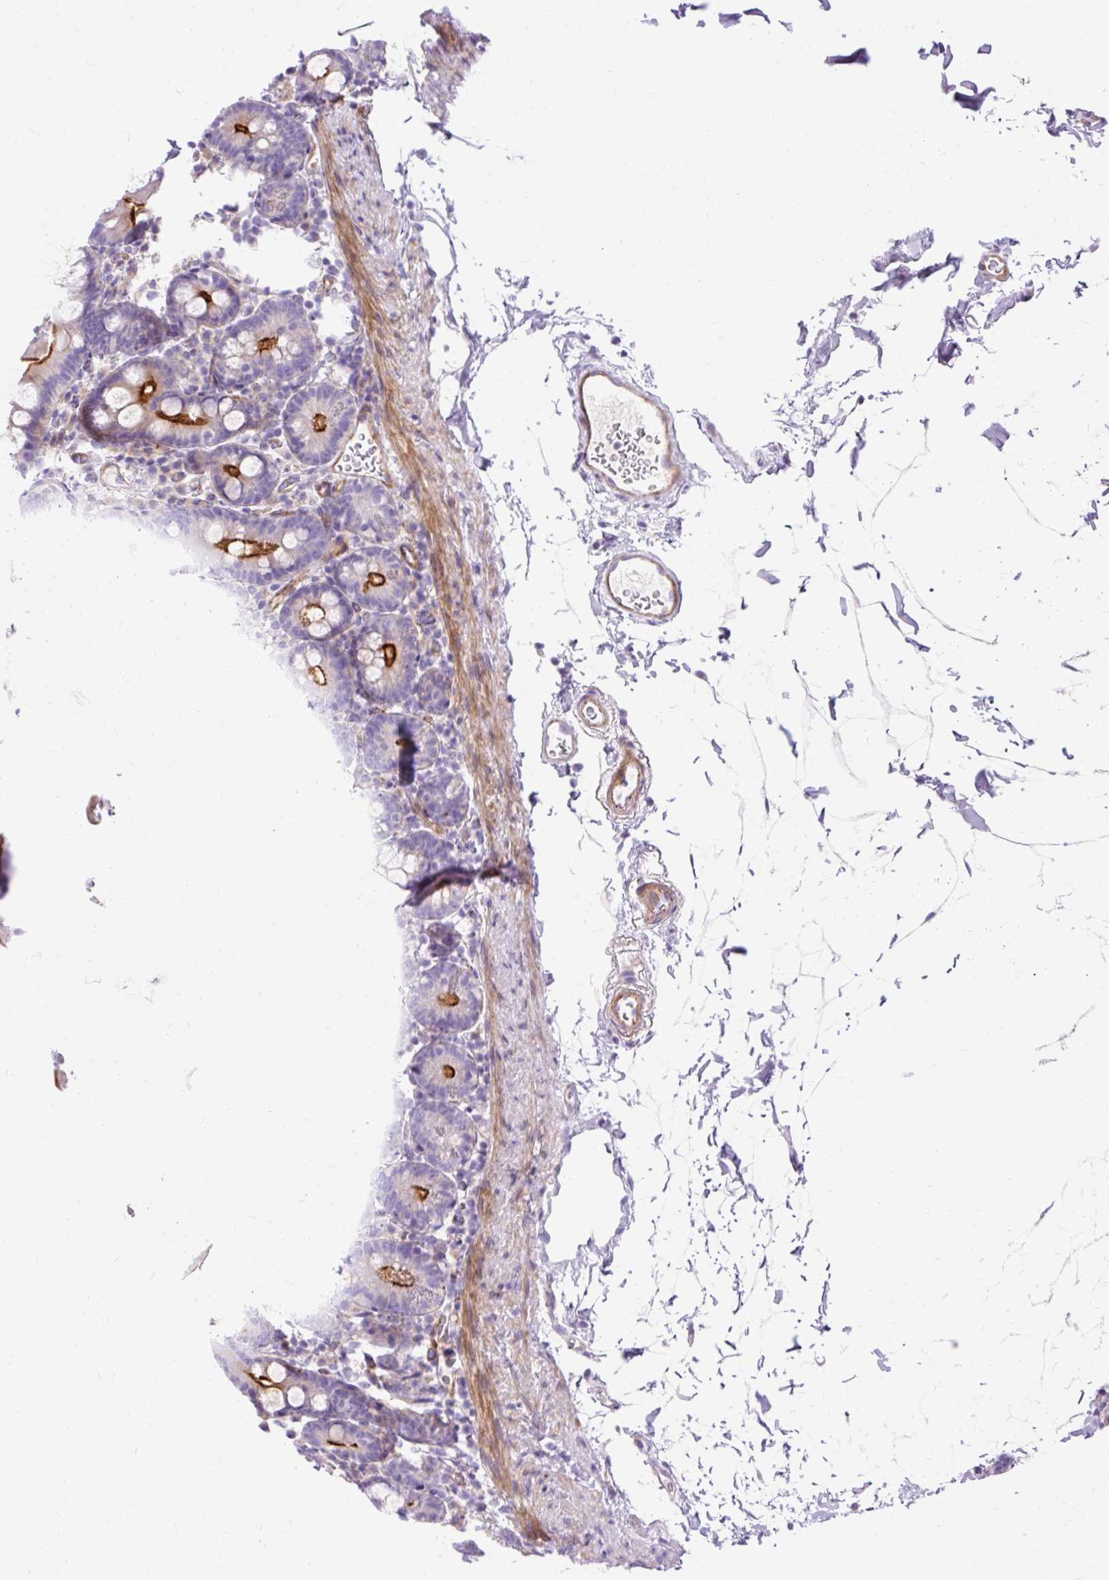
{"staining": {"intensity": "strong", "quantity": "25%-75%", "location": "cytoplasmic/membranous"}, "tissue": "small intestine", "cell_type": "Glandular cells", "image_type": "normal", "snomed": [{"axis": "morphology", "description": "Normal tissue, NOS"}, {"axis": "topography", "description": "Small intestine"}], "caption": "Approximately 25%-75% of glandular cells in unremarkable small intestine exhibit strong cytoplasmic/membranous protein expression as visualized by brown immunohistochemical staining.", "gene": "CORO7", "patient": {"sex": "female", "age": 68}}